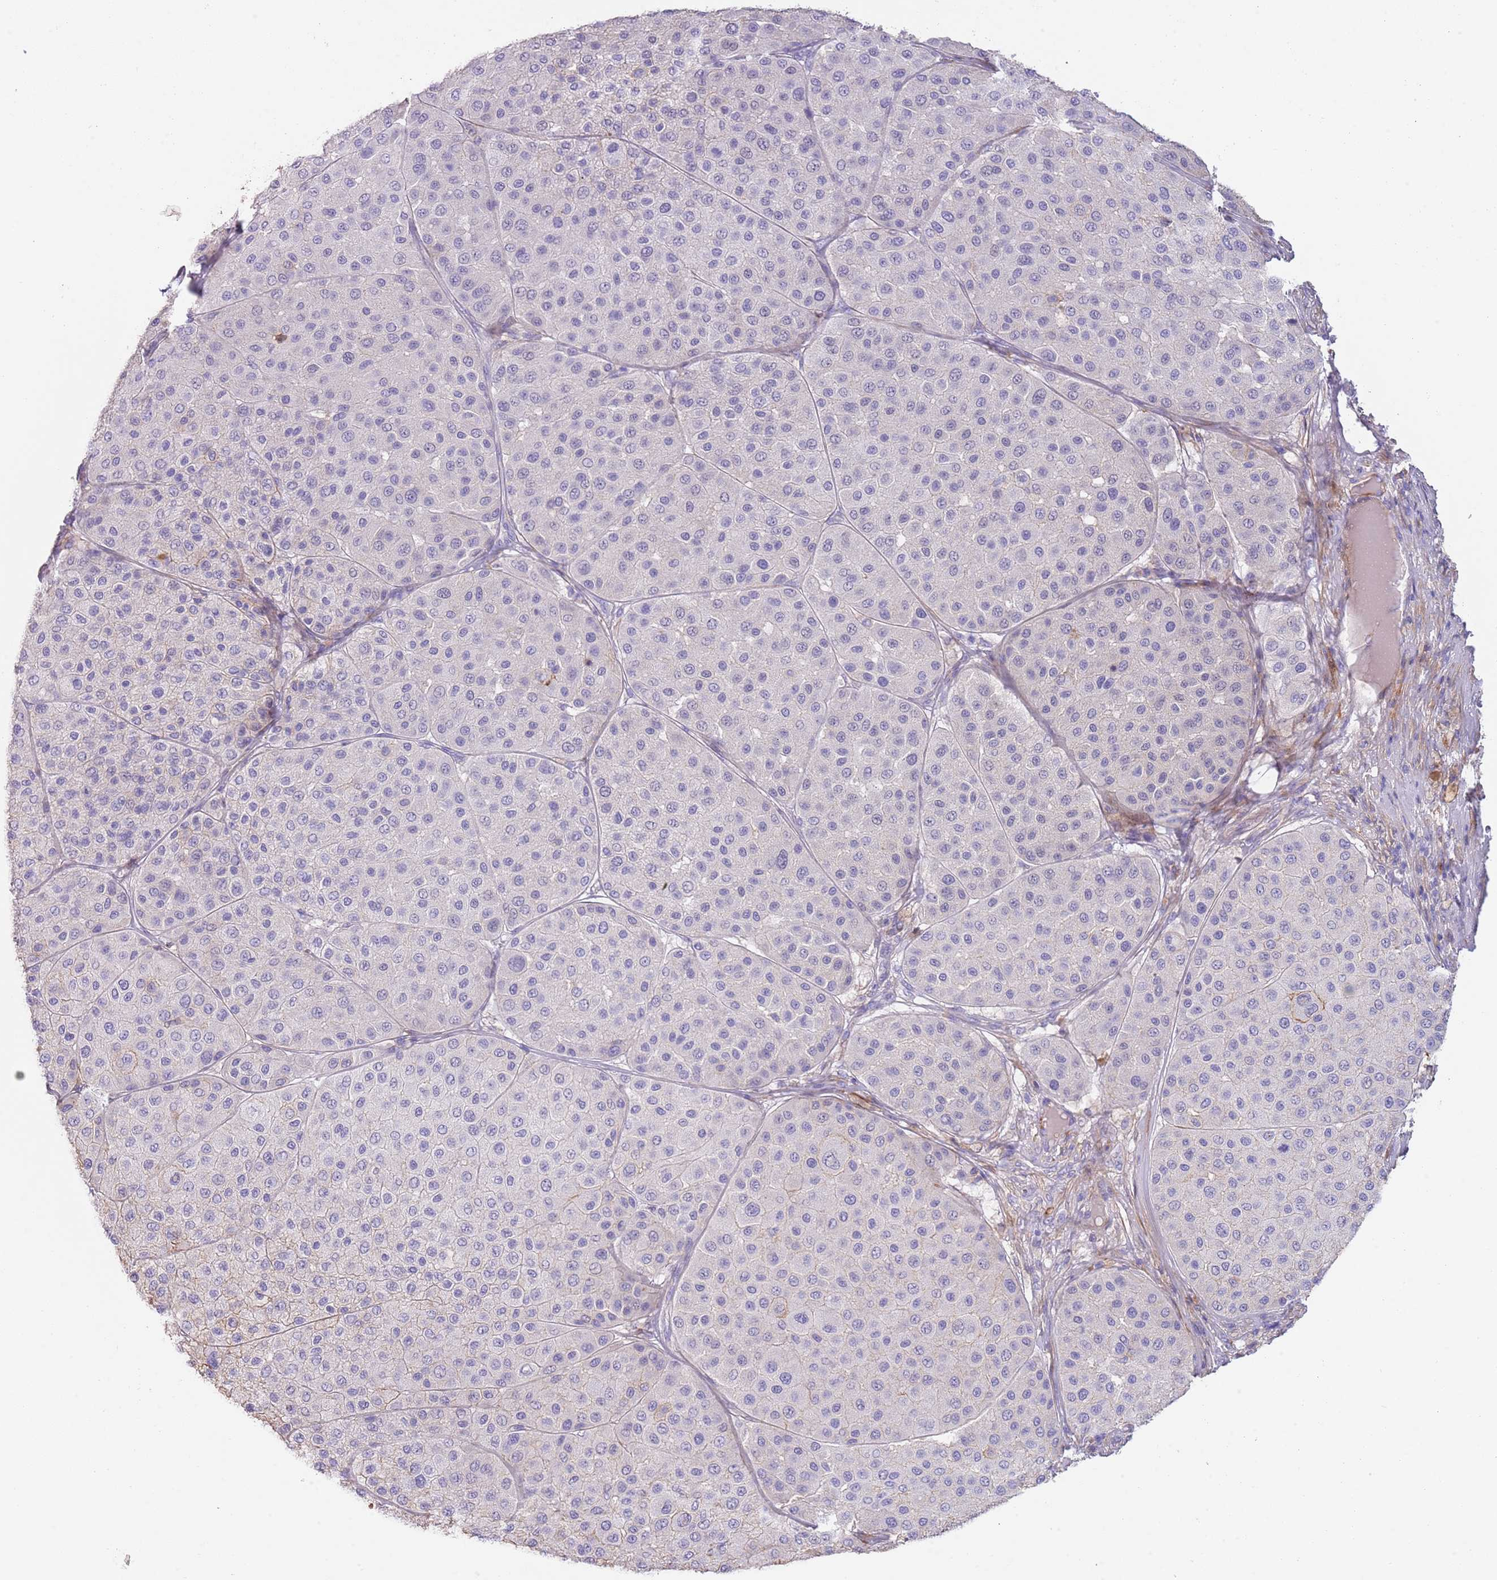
{"staining": {"intensity": "negative", "quantity": "none", "location": "none"}, "tissue": "melanoma", "cell_type": "Tumor cells", "image_type": "cancer", "snomed": [{"axis": "morphology", "description": "Malignant melanoma, Metastatic site"}, {"axis": "topography", "description": "Smooth muscle"}], "caption": "There is no significant positivity in tumor cells of melanoma.", "gene": "NBPF3", "patient": {"sex": "male", "age": 41}}